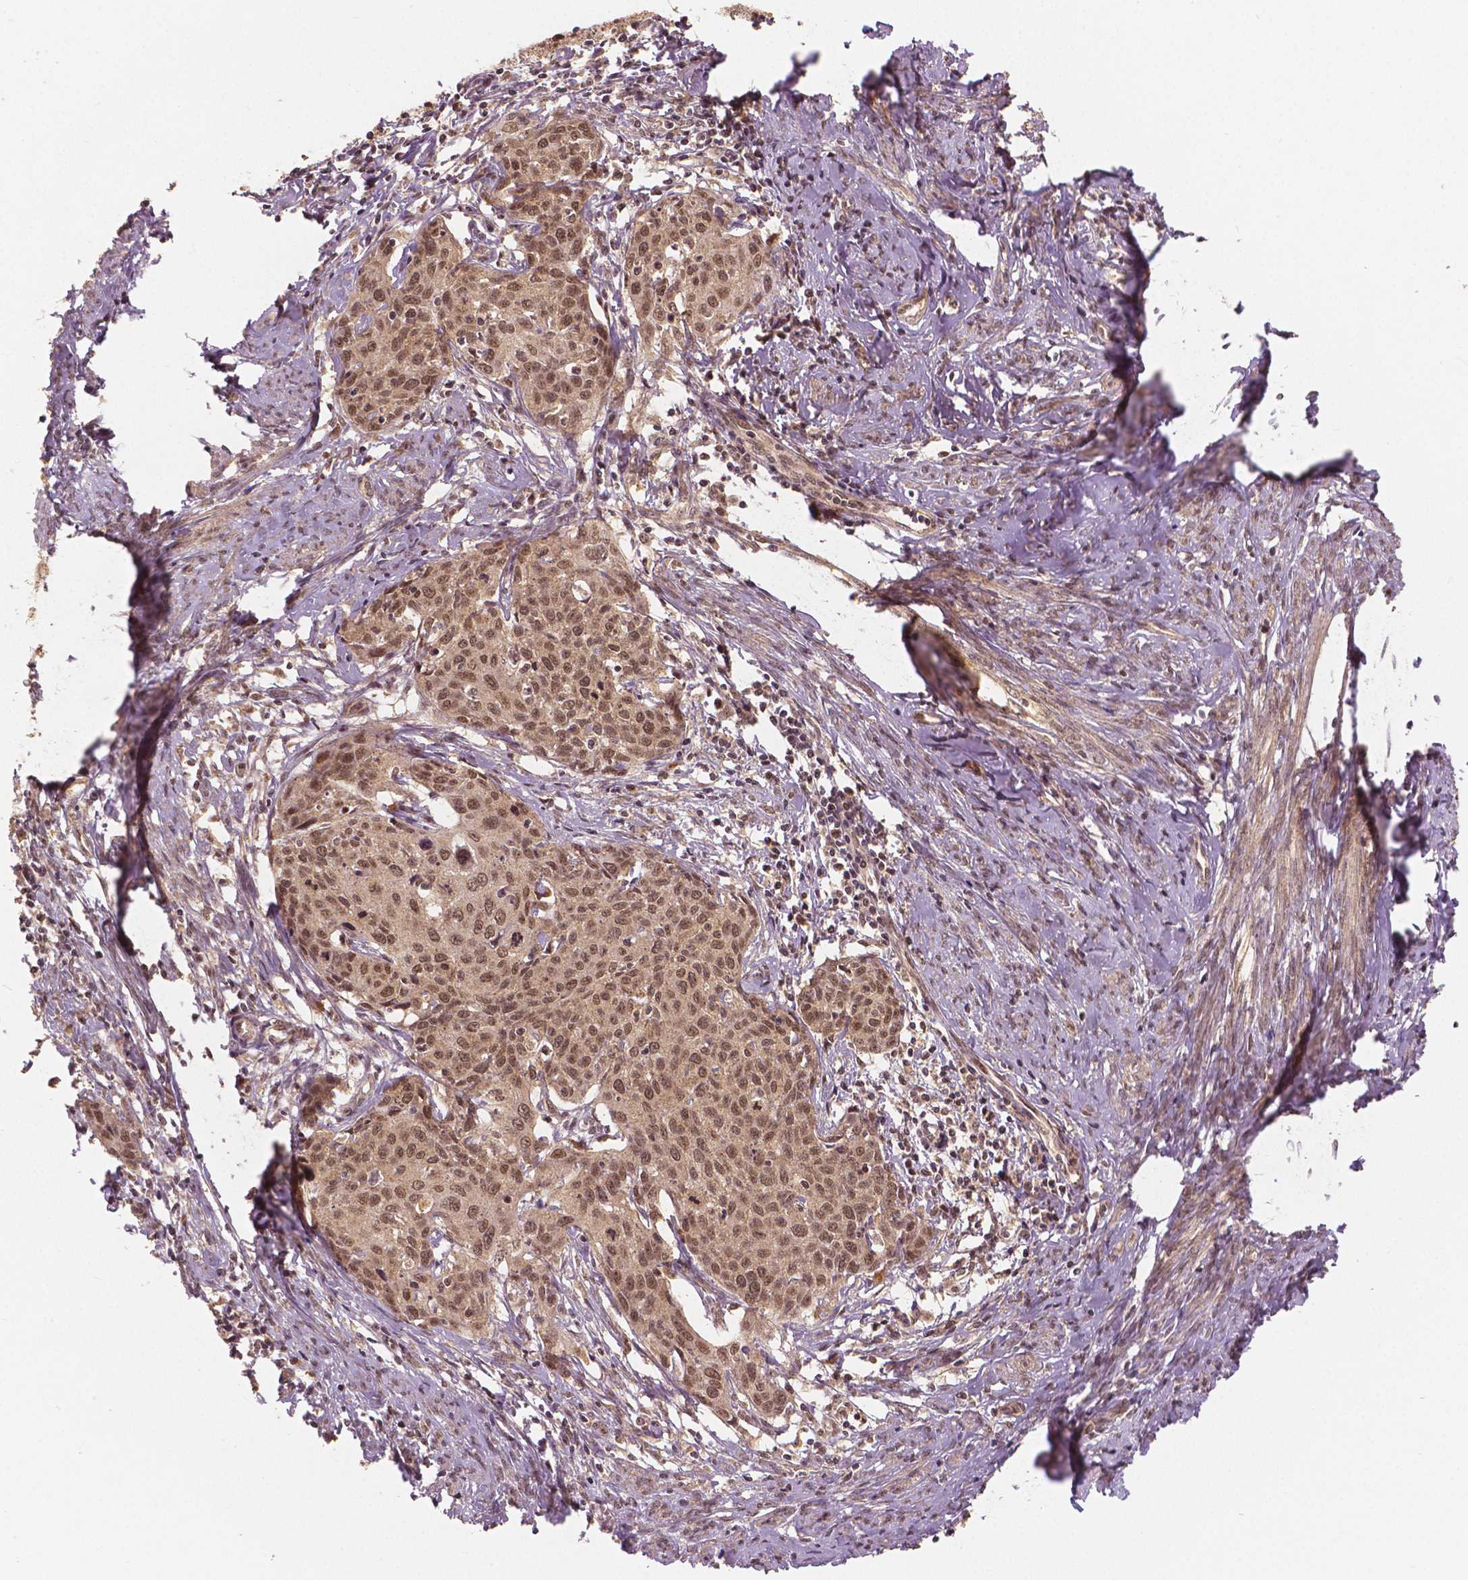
{"staining": {"intensity": "moderate", "quantity": ">75%", "location": "nuclear"}, "tissue": "cervical cancer", "cell_type": "Tumor cells", "image_type": "cancer", "snomed": [{"axis": "morphology", "description": "Squamous cell carcinoma, NOS"}, {"axis": "topography", "description": "Cervix"}], "caption": "Squamous cell carcinoma (cervical) stained with a protein marker reveals moderate staining in tumor cells.", "gene": "NSD2", "patient": {"sex": "female", "age": 62}}